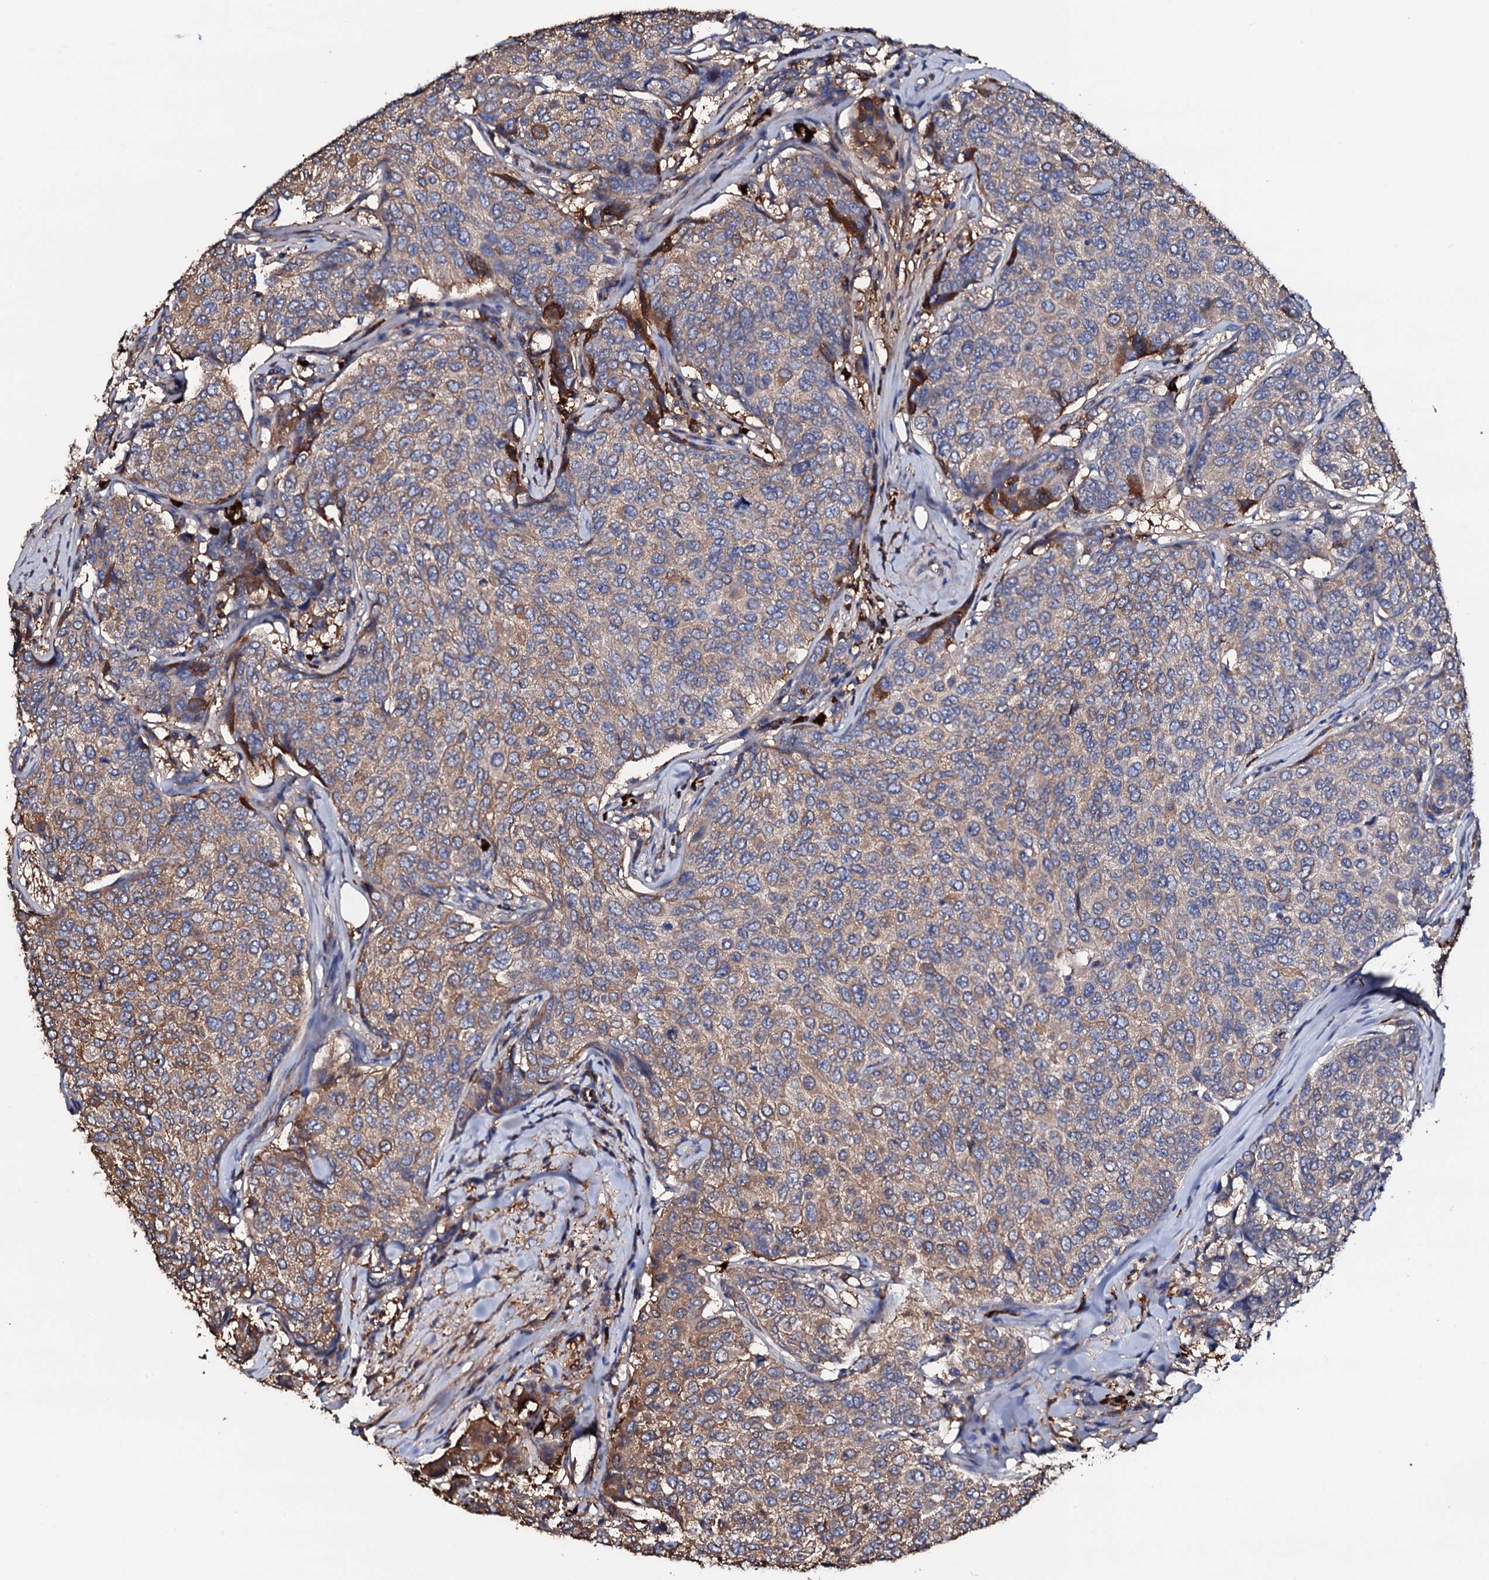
{"staining": {"intensity": "moderate", "quantity": ">75%", "location": "cytoplasmic/membranous"}, "tissue": "breast cancer", "cell_type": "Tumor cells", "image_type": "cancer", "snomed": [{"axis": "morphology", "description": "Duct carcinoma"}, {"axis": "topography", "description": "Breast"}], "caption": "Tumor cells exhibit medium levels of moderate cytoplasmic/membranous expression in approximately >75% of cells in breast infiltrating ductal carcinoma. (brown staining indicates protein expression, while blue staining denotes nuclei).", "gene": "TCAF2", "patient": {"sex": "female", "age": 55}}